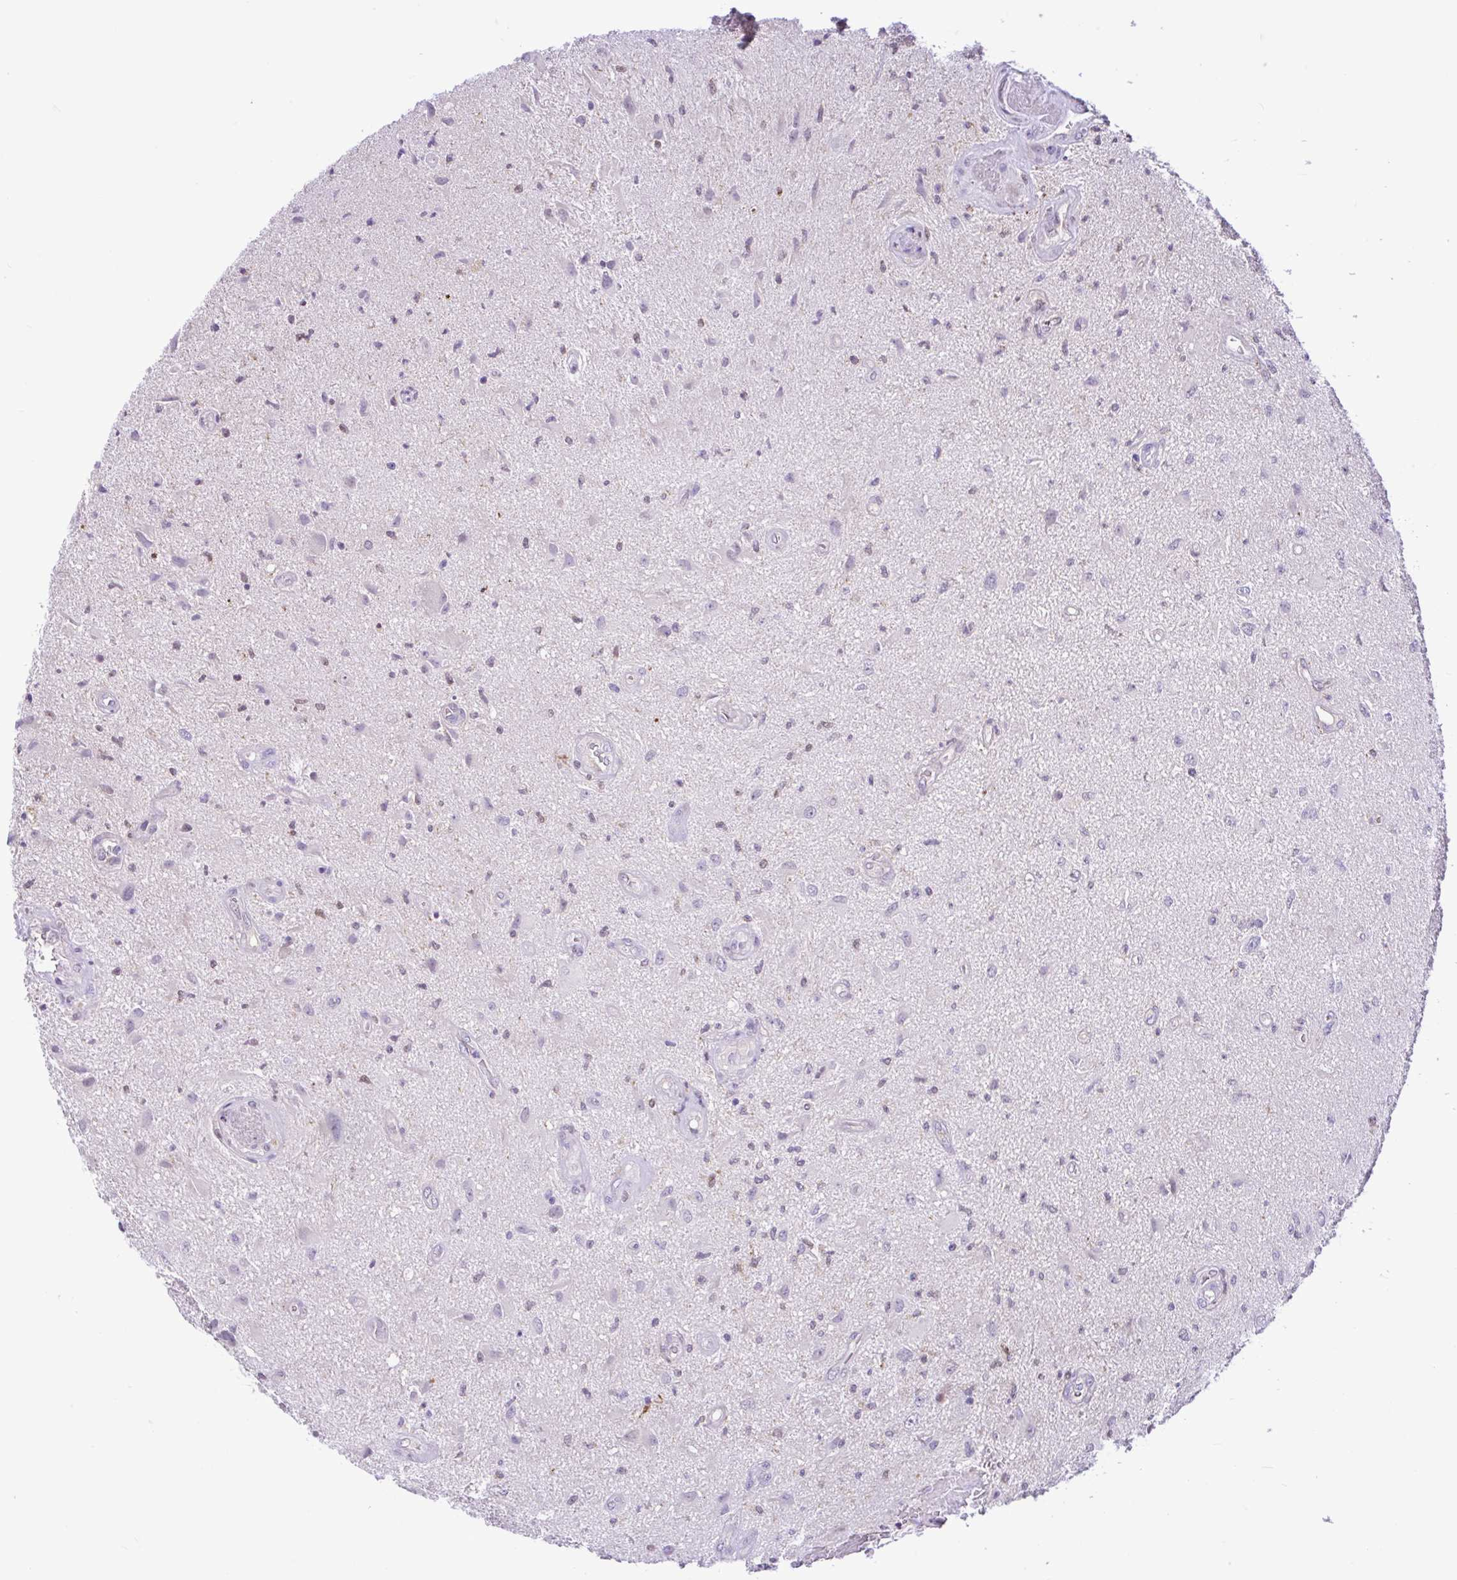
{"staining": {"intensity": "negative", "quantity": "none", "location": "none"}, "tissue": "glioma", "cell_type": "Tumor cells", "image_type": "cancer", "snomed": [{"axis": "morphology", "description": "Glioma, malignant, High grade"}, {"axis": "topography", "description": "Brain"}], "caption": "IHC photomicrograph of neoplastic tissue: glioma stained with DAB (3,3'-diaminobenzidine) reveals no significant protein expression in tumor cells. (DAB immunohistochemistry with hematoxylin counter stain).", "gene": "ANO4", "patient": {"sex": "male", "age": 67}}